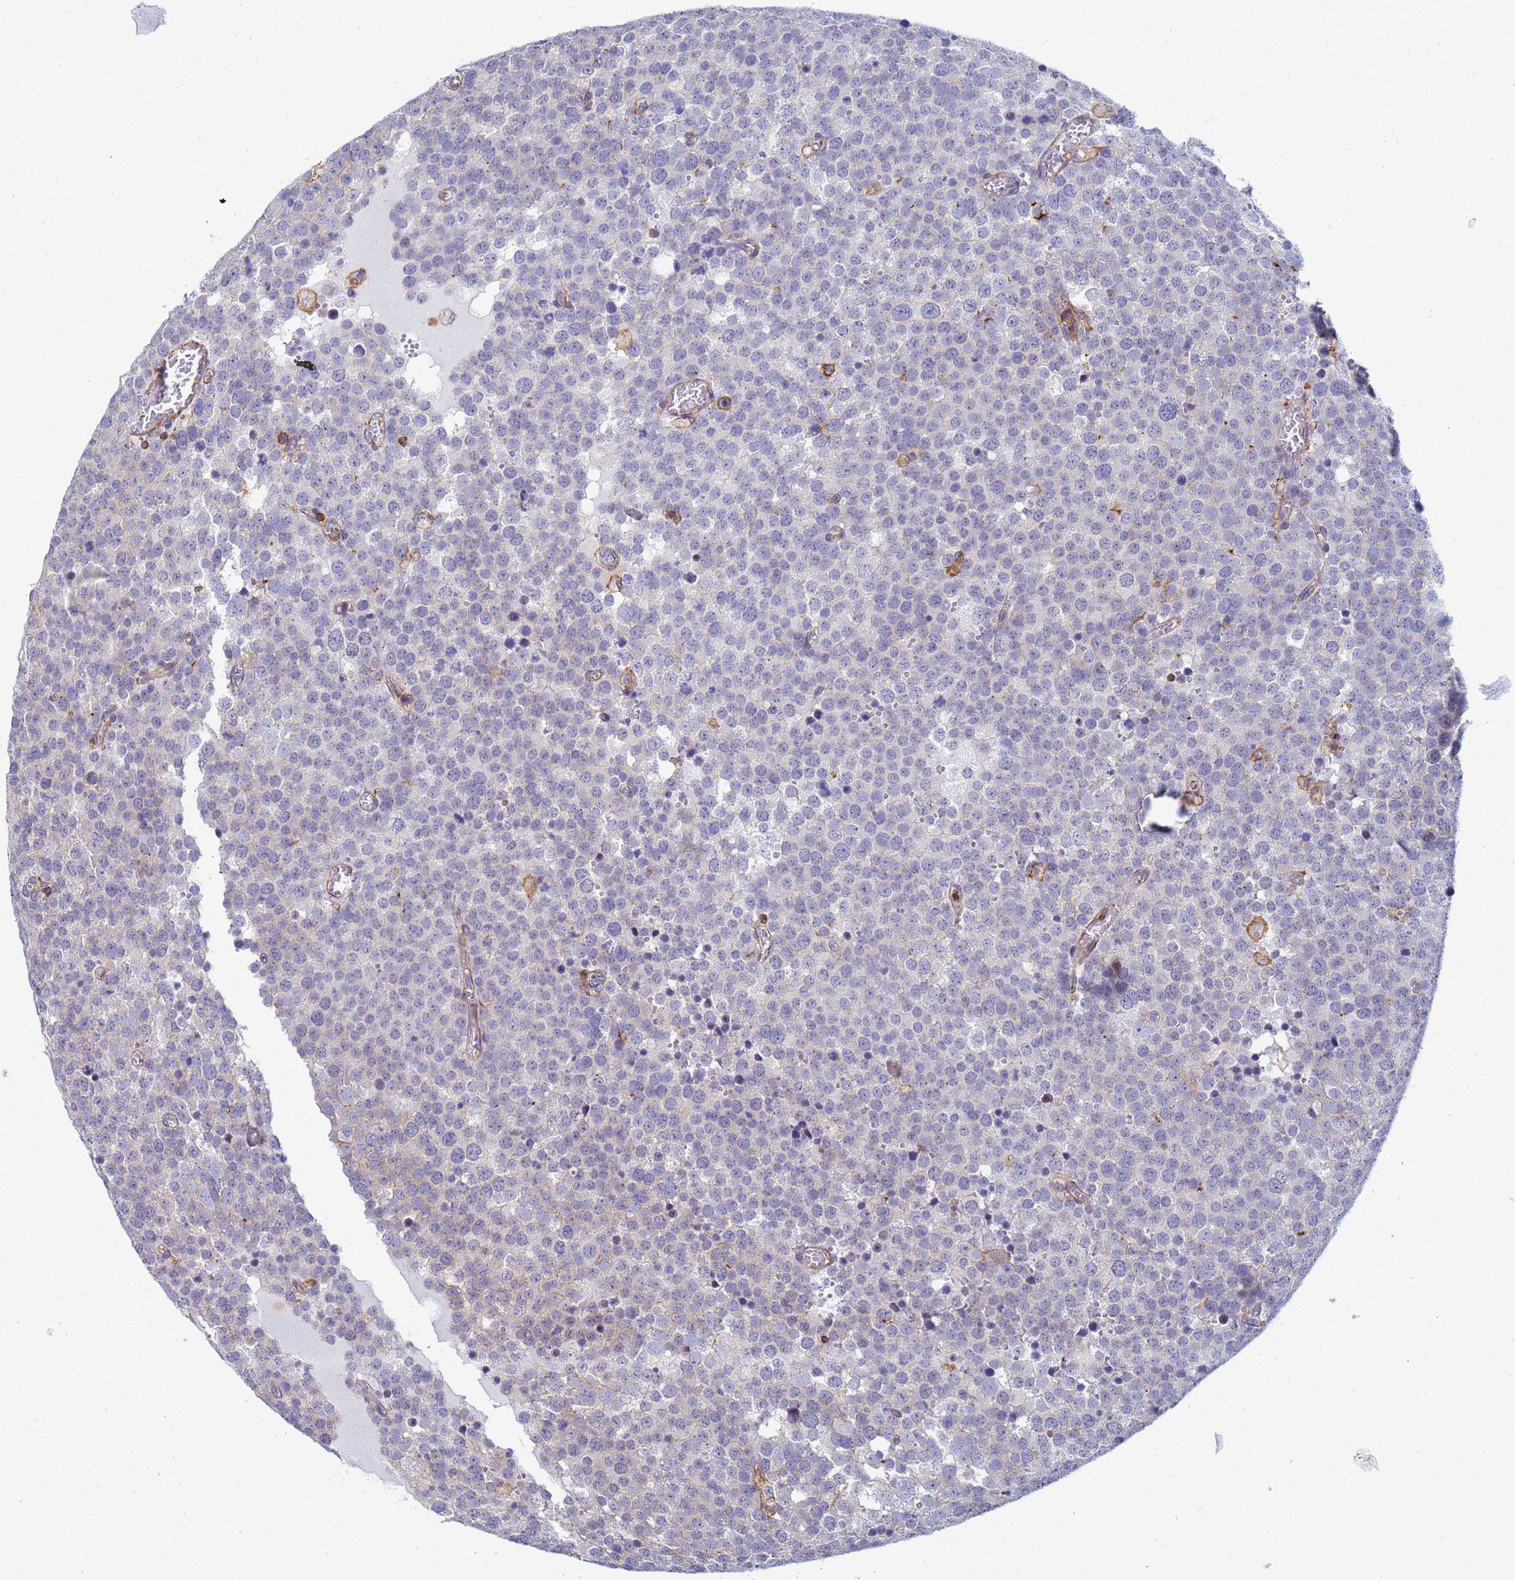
{"staining": {"intensity": "negative", "quantity": "none", "location": "none"}, "tissue": "testis cancer", "cell_type": "Tumor cells", "image_type": "cancer", "snomed": [{"axis": "morphology", "description": "Normal tissue, NOS"}, {"axis": "morphology", "description": "Seminoma, NOS"}, {"axis": "topography", "description": "Testis"}], "caption": "Image shows no protein positivity in tumor cells of testis seminoma tissue.", "gene": "ZNG1B", "patient": {"sex": "male", "age": 71}}